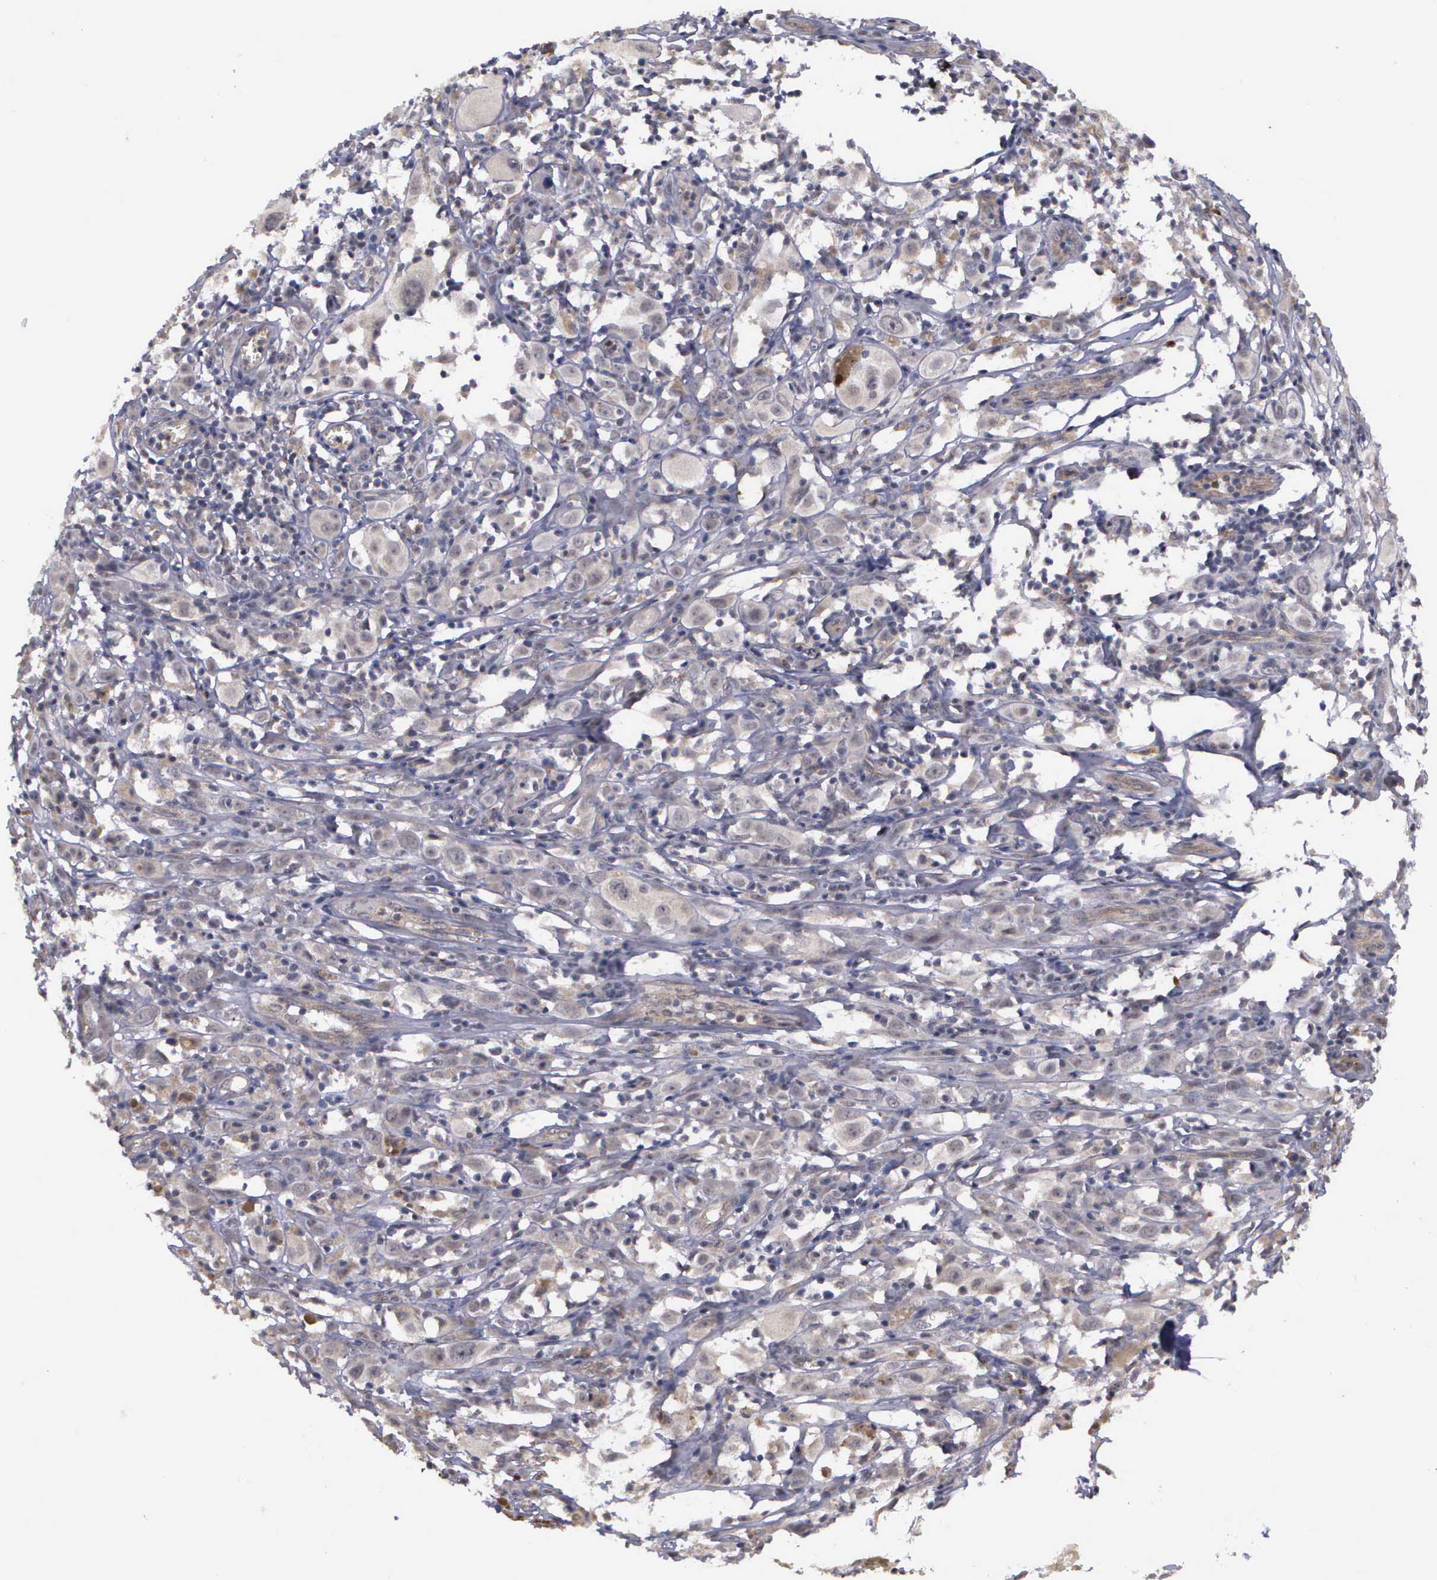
{"staining": {"intensity": "weak", "quantity": "25%-75%", "location": "cytoplasmic/membranous"}, "tissue": "melanoma", "cell_type": "Tumor cells", "image_type": "cancer", "snomed": [{"axis": "morphology", "description": "Malignant melanoma, NOS"}, {"axis": "topography", "description": "Skin"}], "caption": "This is an image of IHC staining of melanoma, which shows weak staining in the cytoplasmic/membranous of tumor cells.", "gene": "MAP3K9", "patient": {"sex": "female", "age": 52}}